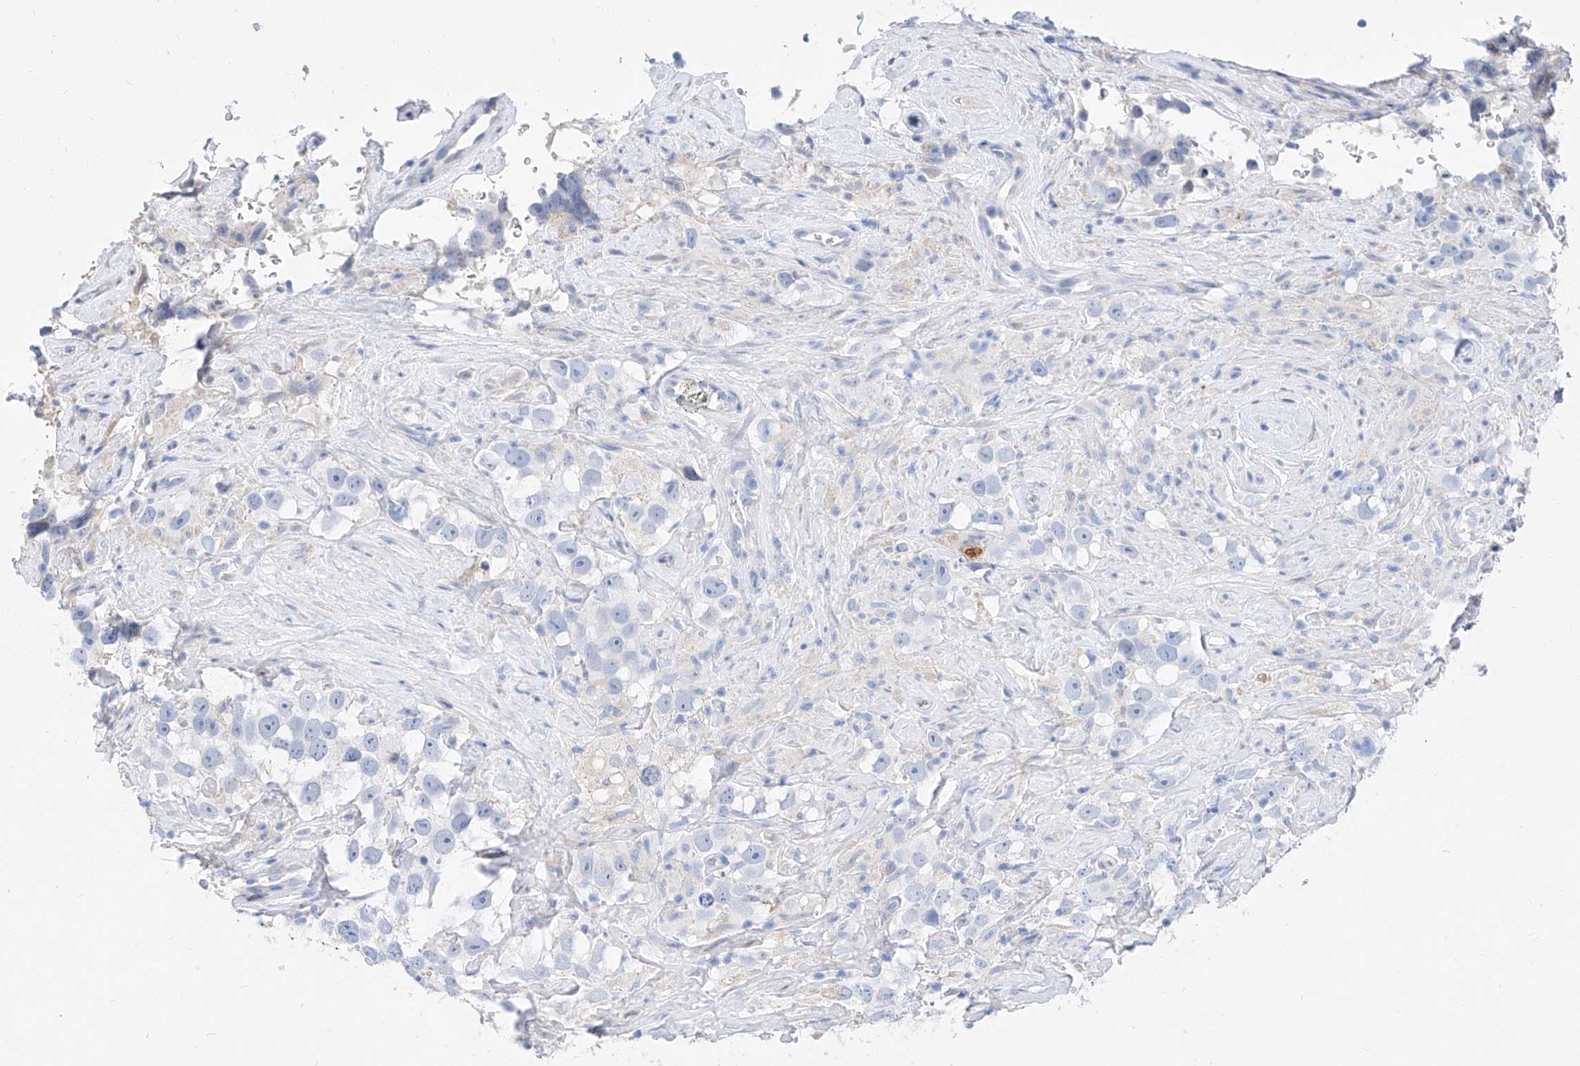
{"staining": {"intensity": "negative", "quantity": "none", "location": "none"}, "tissue": "testis cancer", "cell_type": "Tumor cells", "image_type": "cancer", "snomed": [{"axis": "morphology", "description": "Seminoma, NOS"}, {"axis": "topography", "description": "Testis"}], "caption": "The micrograph displays no significant positivity in tumor cells of seminoma (testis).", "gene": "SLC25A29", "patient": {"sex": "male", "age": 49}}